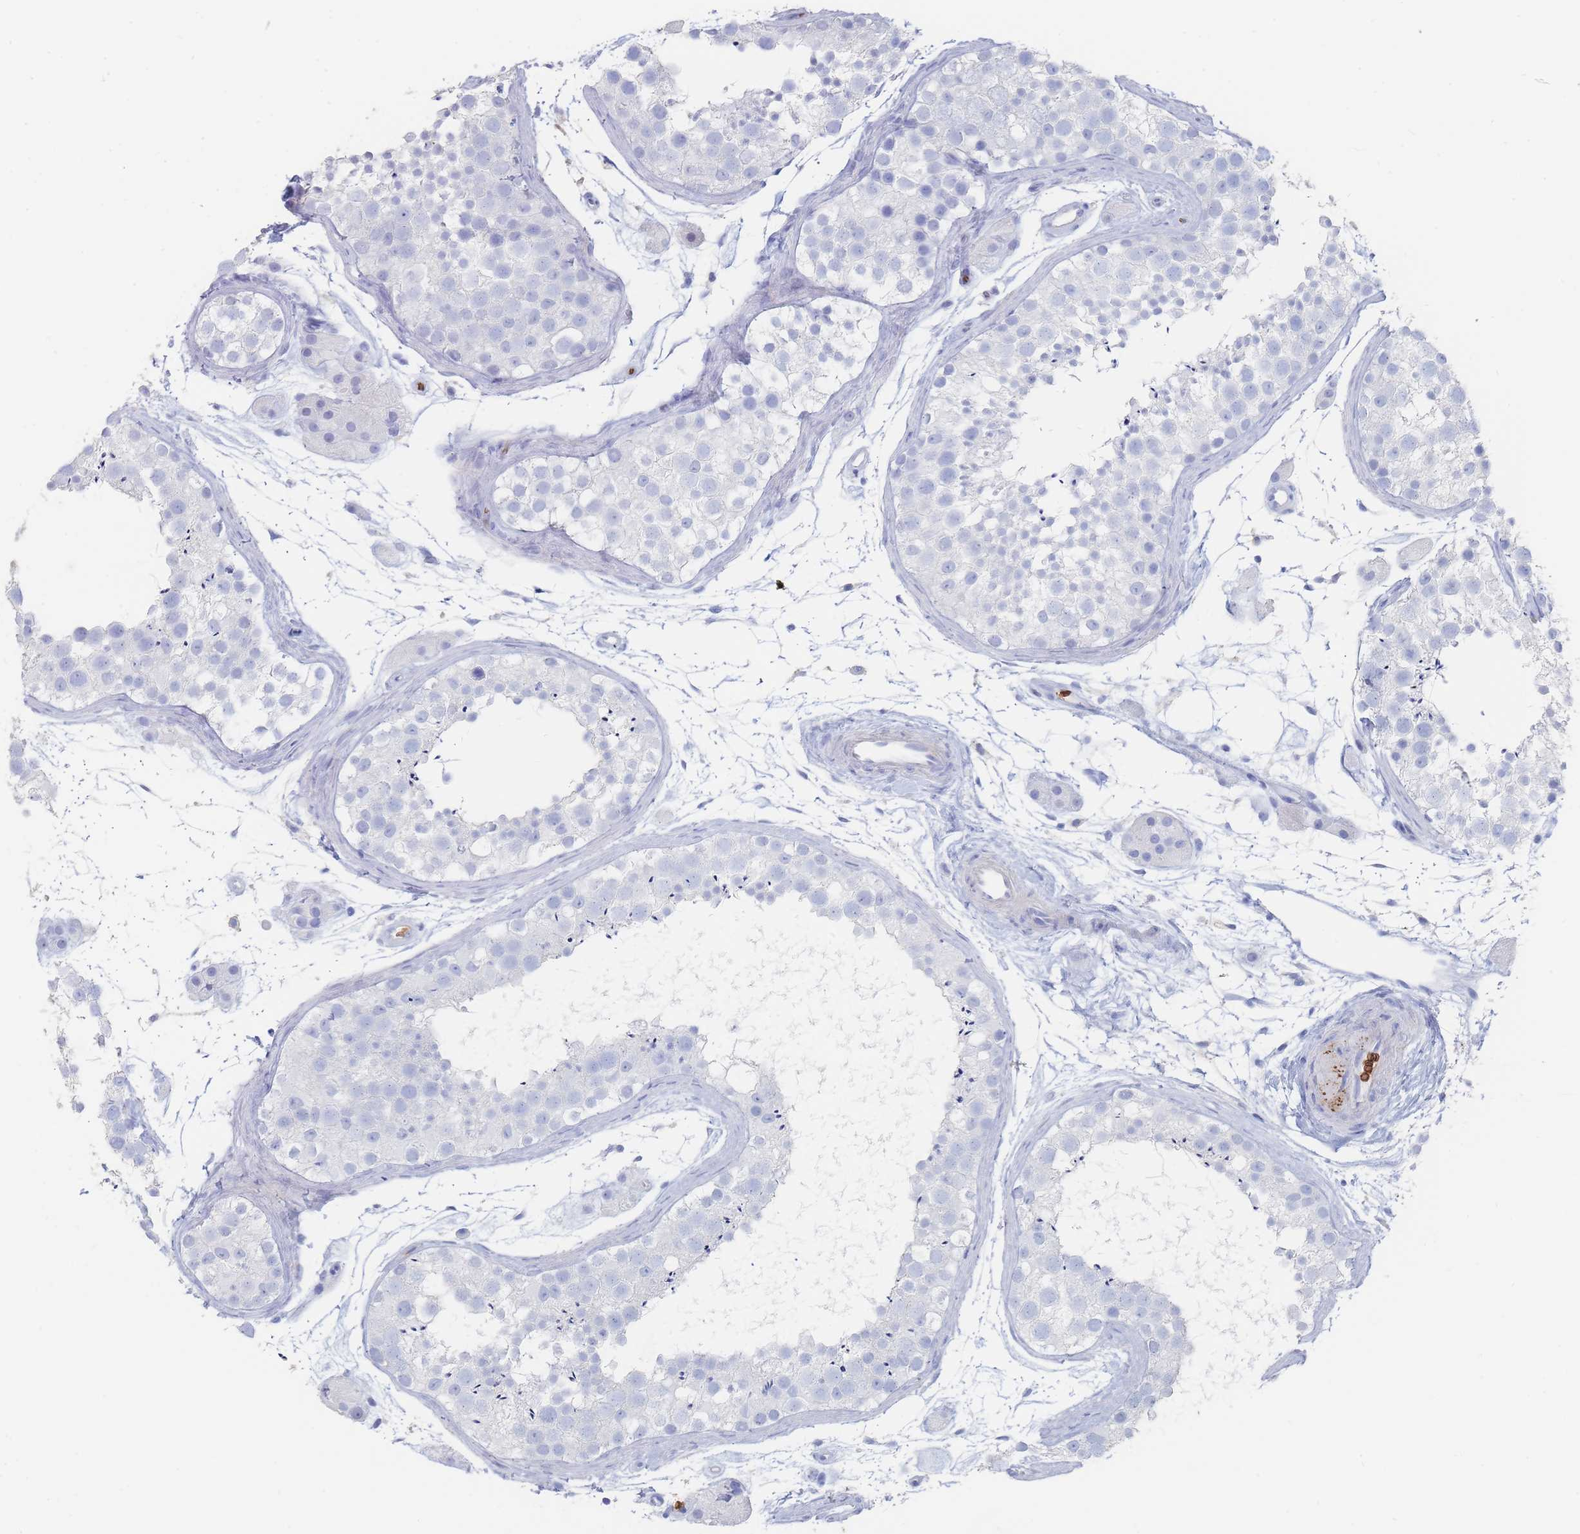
{"staining": {"intensity": "negative", "quantity": "none", "location": "none"}, "tissue": "testis", "cell_type": "Cells in seminiferous ducts", "image_type": "normal", "snomed": [{"axis": "morphology", "description": "Normal tissue, NOS"}, {"axis": "topography", "description": "Testis"}], "caption": "High power microscopy image of an IHC photomicrograph of normal testis, revealing no significant staining in cells in seminiferous ducts.", "gene": "SLC2A1", "patient": {"sex": "male", "age": 41}}